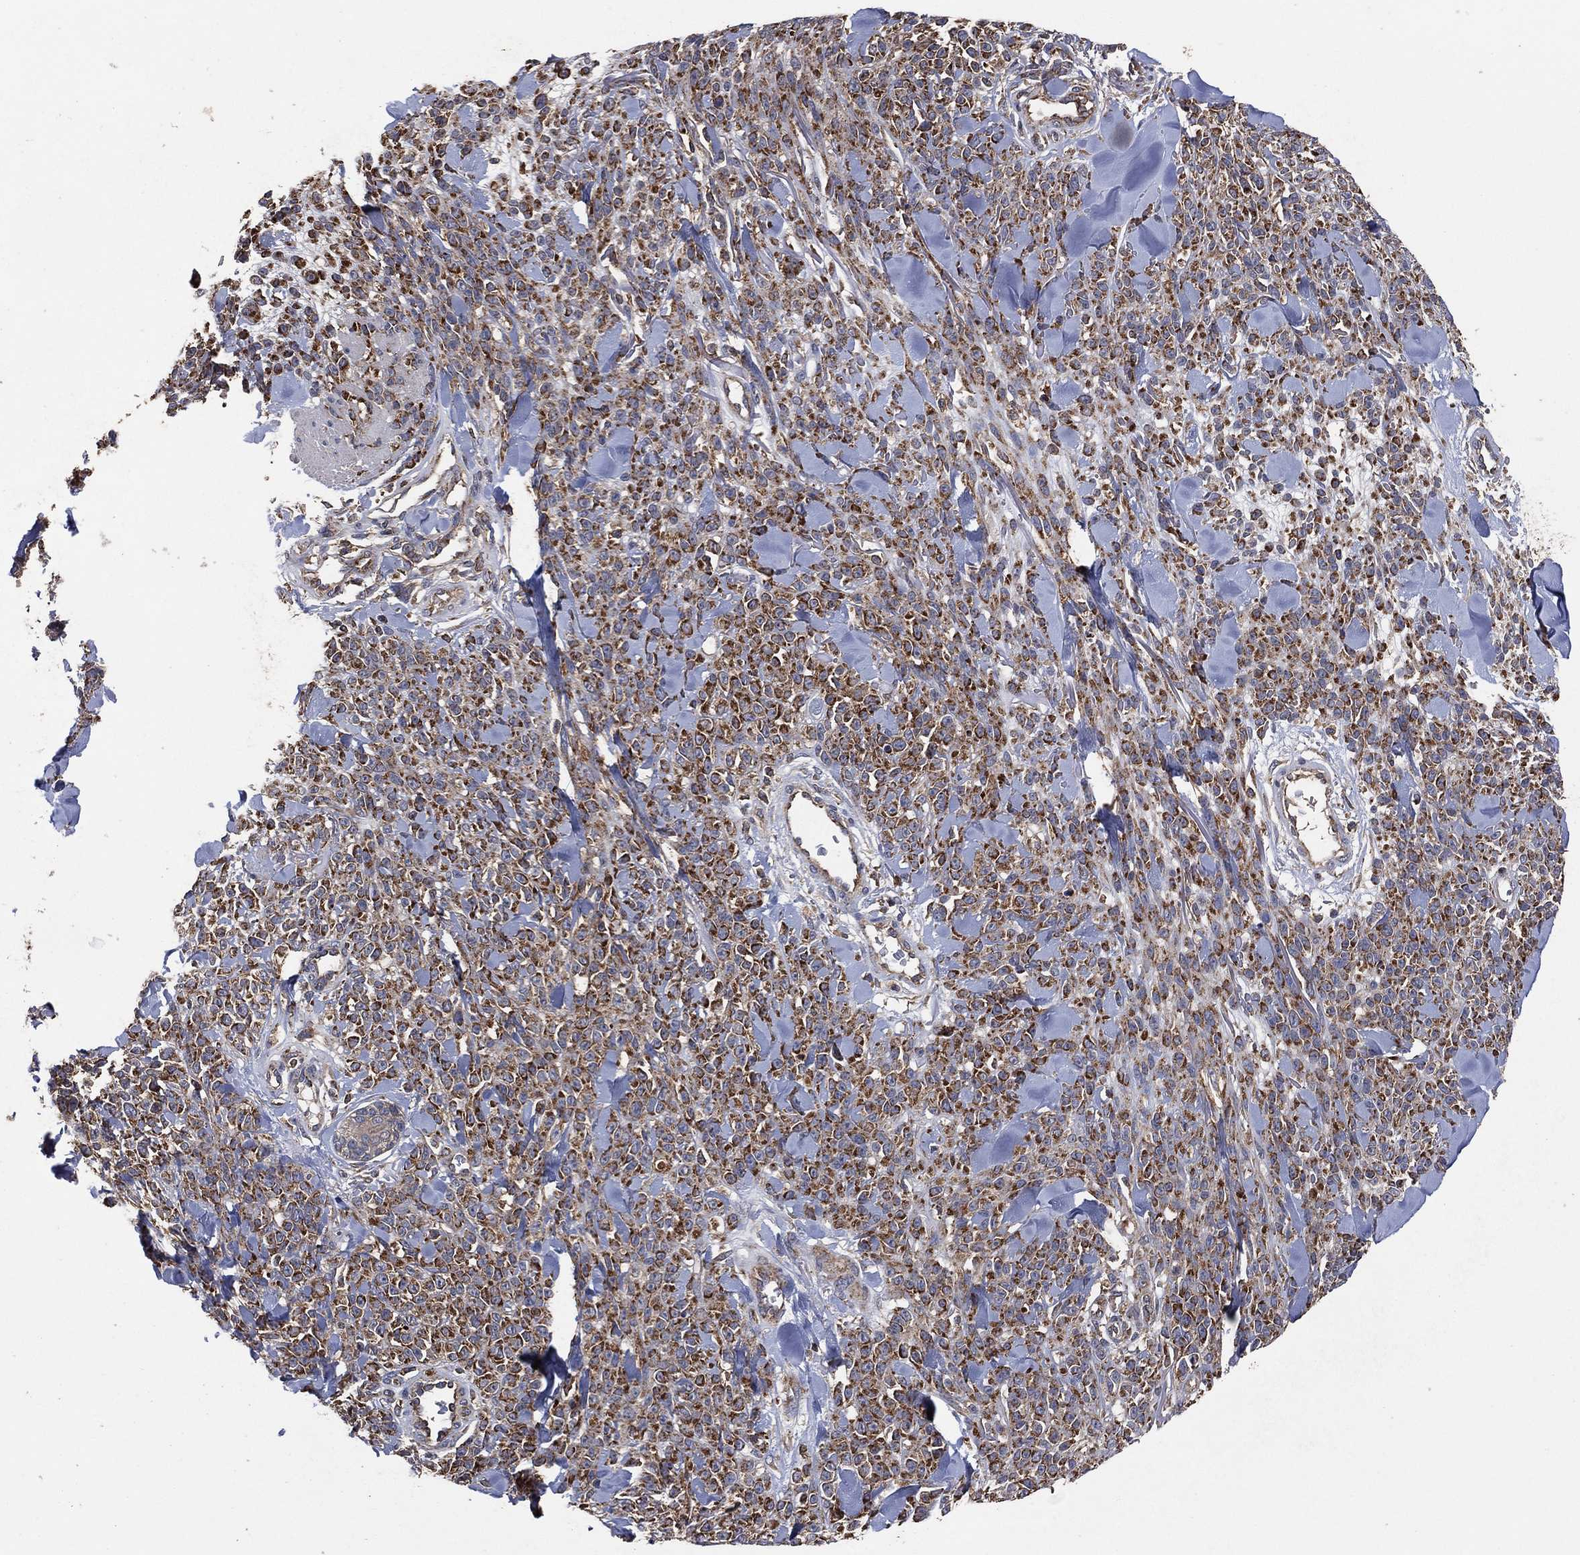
{"staining": {"intensity": "moderate", "quantity": "25%-75%", "location": "cytoplasmic/membranous"}, "tissue": "melanoma", "cell_type": "Tumor cells", "image_type": "cancer", "snomed": [{"axis": "morphology", "description": "Malignant melanoma, NOS"}, {"axis": "topography", "description": "Skin"}, {"axis": "topography", "description": "Skin of trunk"}], "caption": "This image exhibits IHC staining of human malignant melanoma, with medium moderate cytoplasmic/membranous positivity in about 25%-75% of tumor cells.", "gene": "LIMD1", "patient": {"sex": "male", "age": 74}}